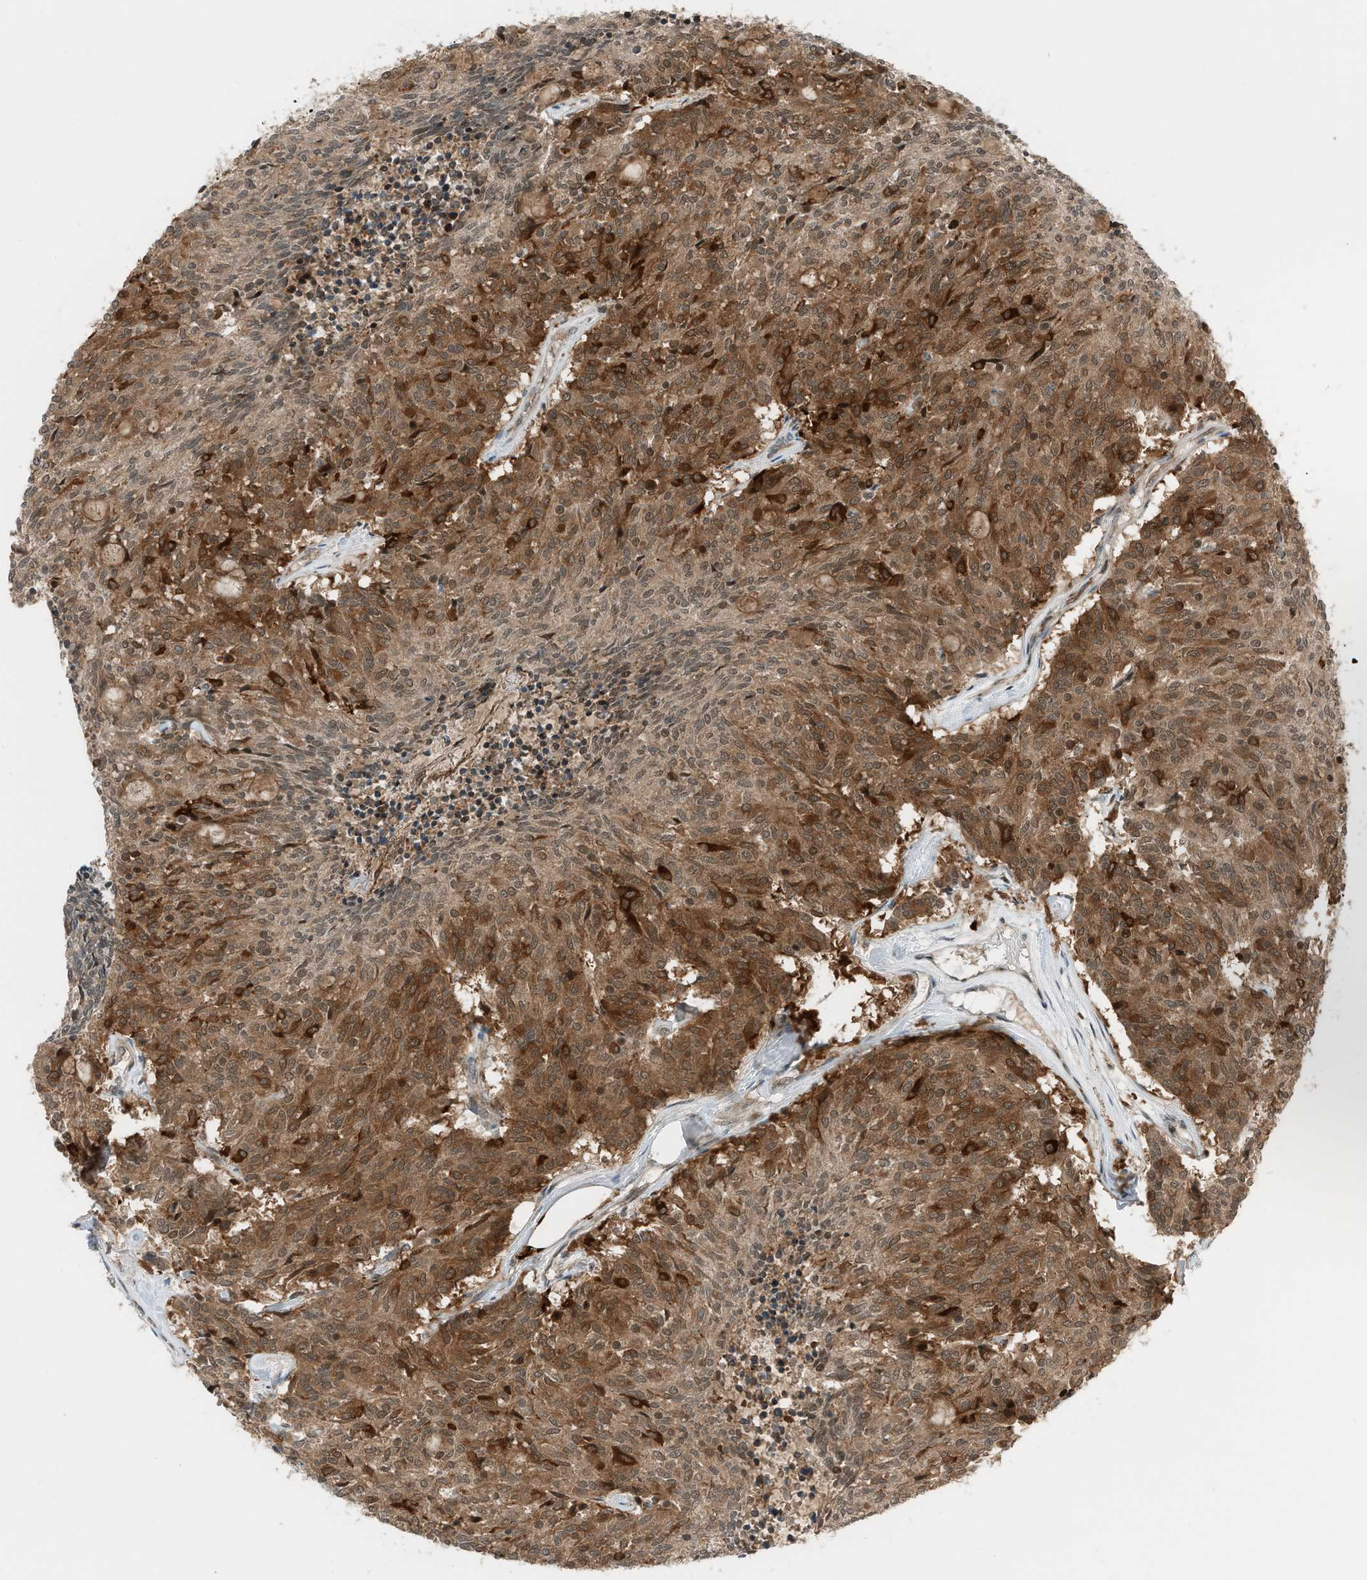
{"staining": {"intensity": "strong", "quantity": "25%-75%", "location": "cytoplasmic/membranous"}, "tissue": "carcinoid", "cell_type": "Tumor cells", "image_type": "cancer", "snomed": [{"axis": "morphology", "description": "Carcinoid, malignant, NOS"}, {"axis": "topography", "description": "Pancreas"}], "caption": "An image of human carcinoid stained for a protein displays strong cytoplasmic/membranous brown staining in tumor cells.", "gene": "RMND1", "patient": {"sex": "female", "age": 54}}